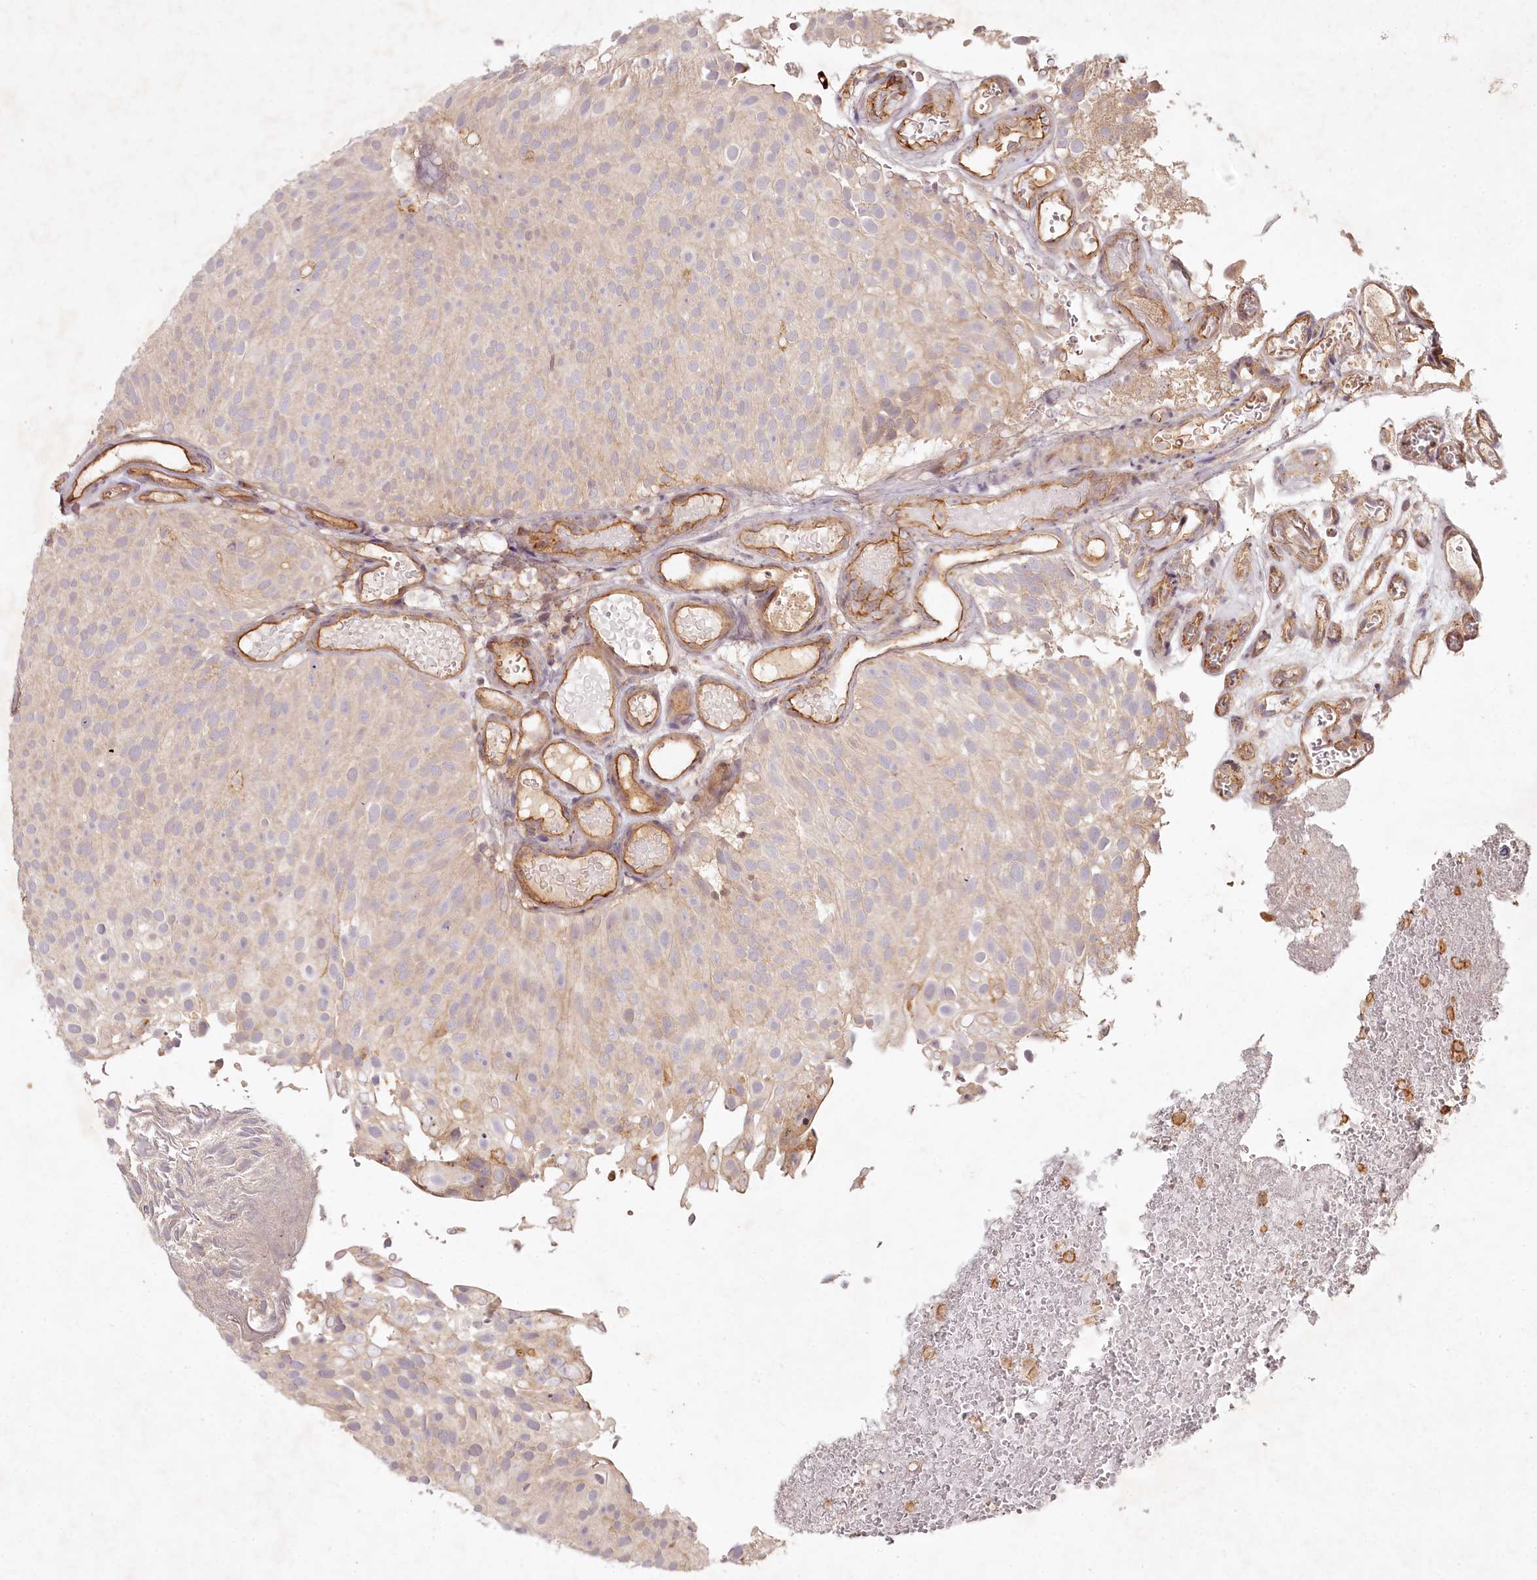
{"staining": {"intensity": "moderate", "quantity": "<25%", "location": "cytoplasmic/membranous"}, "tissue": "urothelial cancer", "cell_type": "Tumor cells", "image_type": "cancer", "snomed": [{"axis": "morphology", "description": "Urothelial carcinoma, Low grade"}, {"axis": "topography", "description": "Urinary bladder"}], "caption": "Immunohistochemistry (IHC) photomicrograph of neoplastic tissue: urothelial carcinoma (low-grade) stained using immunohistochemistry (IHC) demonstrates low levels of moderate protein expression localized specifically in the cytoplasmic/membranous of tumor cells, appearing as a cytoplasmic/membranous brown color.", "gene": "TMIE", "patient": {"sex": "male", "age": 78}}